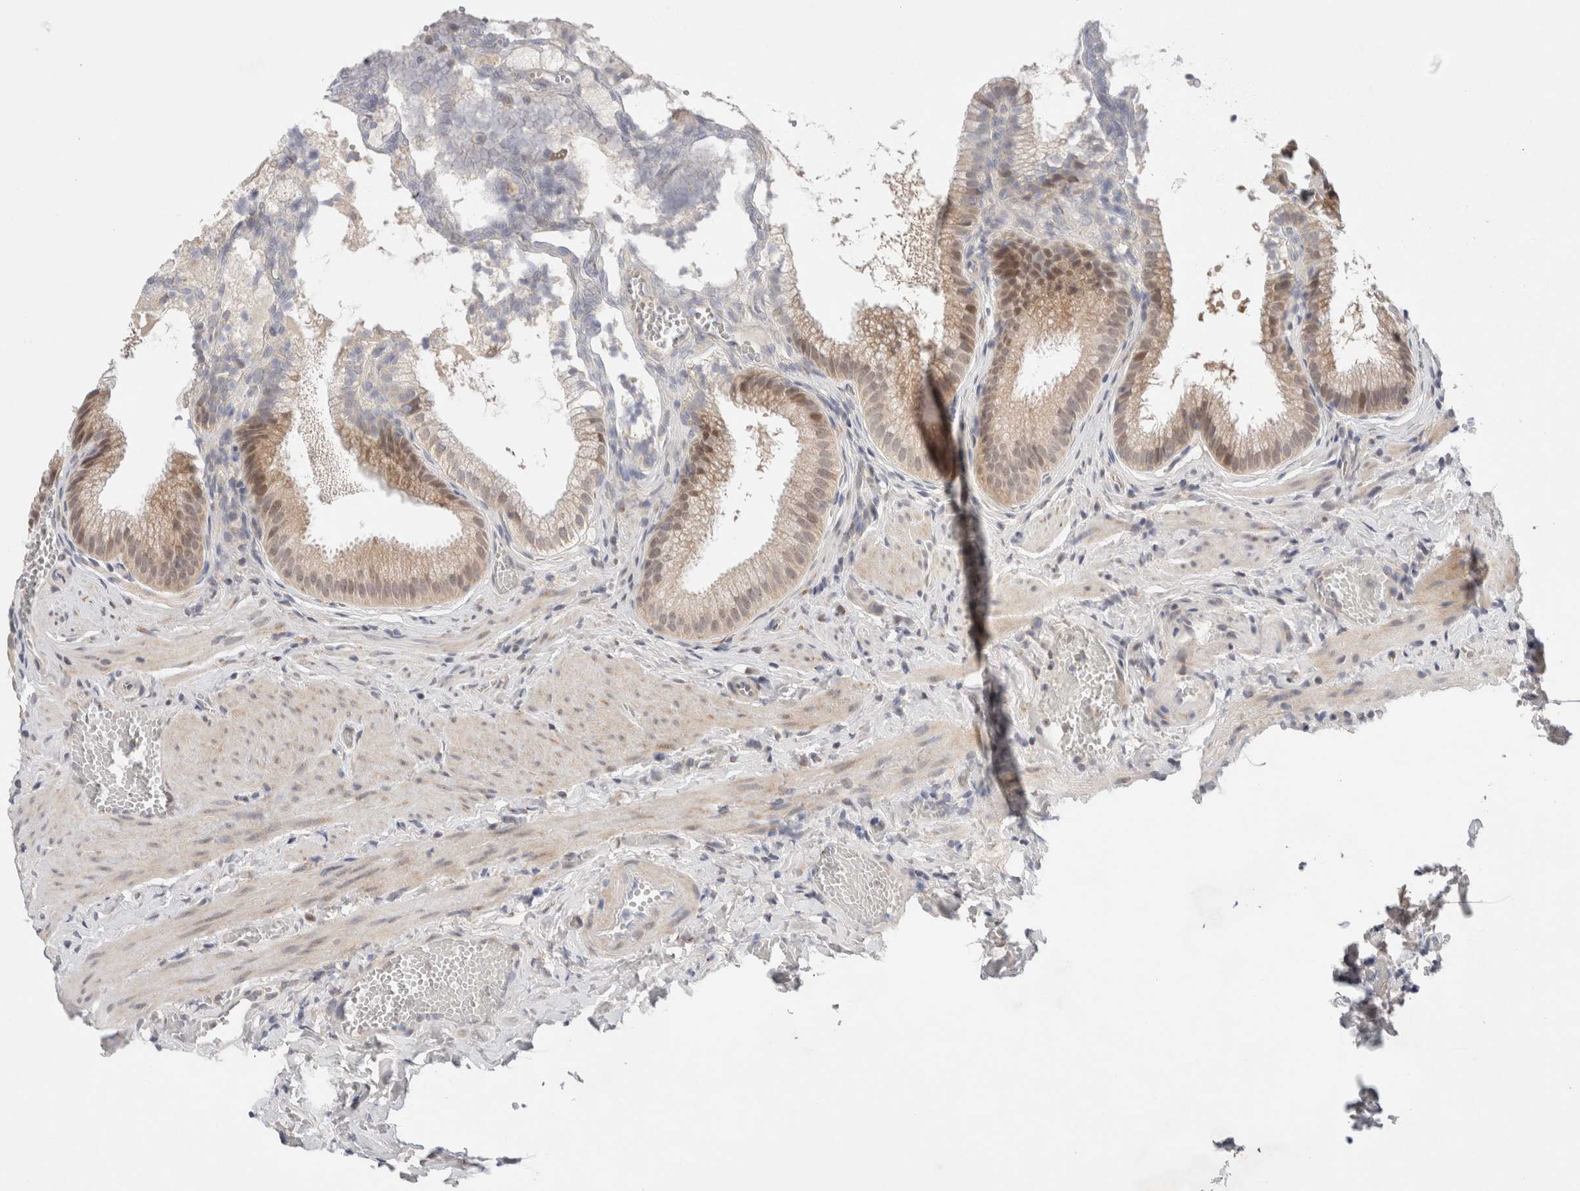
{"staining": {"intensity": "moderate", "quantity": ">75%", "location": "cytoplasmic/membranous,nuclear"}, "tissue": "gallbladder", "cell_type": "Glandular cells", "image_type": "normal", "snomed": [{"axis": "morphology", "description": "Normal tissue, NOS"}, {"axis": "topography", "description": "Gallbladder"}], "caption": "A high-resolution histopathology image shows immunohistochemistry staining of normal gallbladder, which shows moderate cytoplasmic/membranous,nuclear staining in approximately >75% of glandular cells.", "gene": "ERI3", "patient": {"sex": "male", "age": 38}}